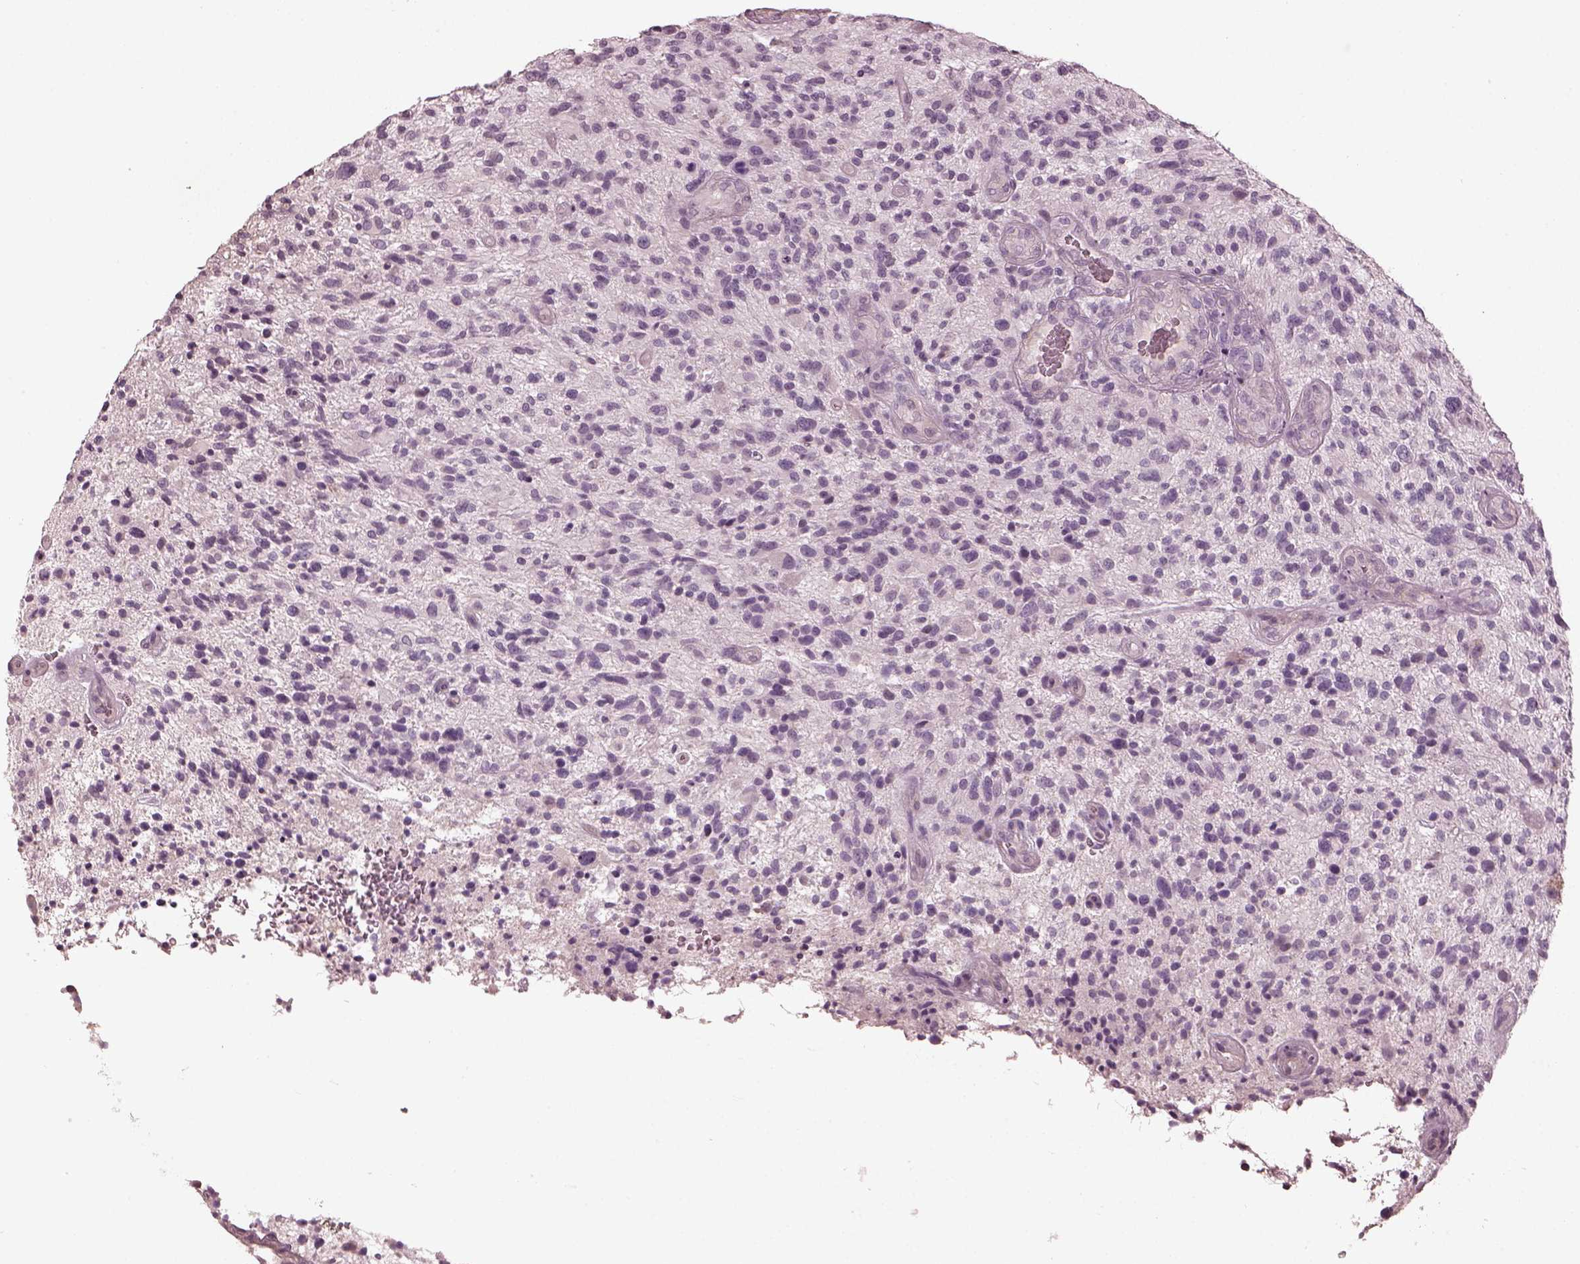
{"staining": {"intensity": "negative", "quantity": "none", "location": "none"}, "tissue": "glioma", "cell_type": "Tumor cells", "image_type": "cancer", "snomed": [{"axis": "morphology", "description": "Glioma, malignant, High grade"}, {"axis": "topography", "description": "Brain"}], "caption": "IHC image of high-grade glioma (malignant) stained for a protein (brown), which exhibits no staining in tumor cells.", "gene": "OPTC", "patient": {"sex": "male", "age": 47}}